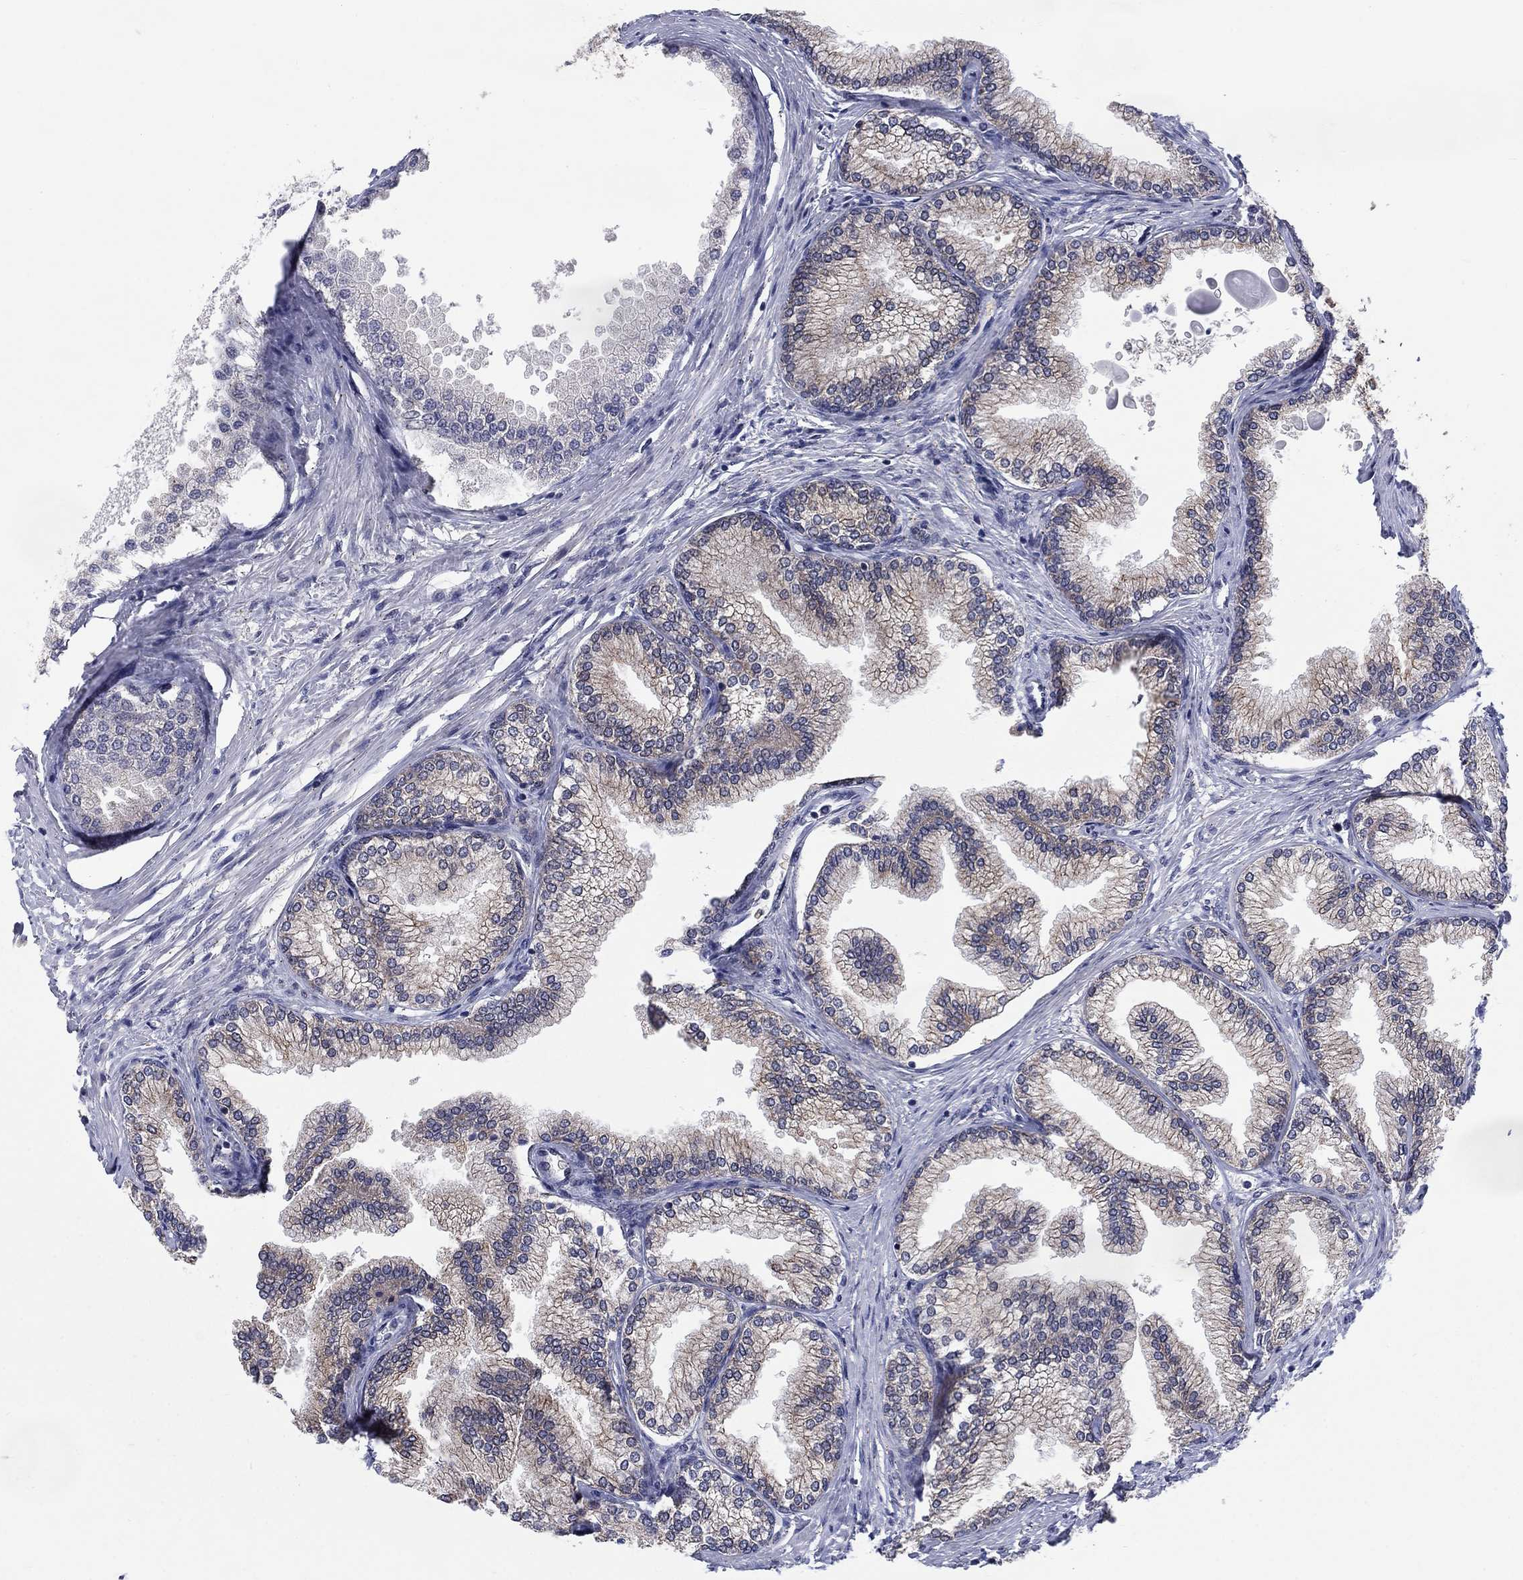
{"staining": {"intensity": "strong", "quantity": "25%-75%", "location": "cytoplasmic/membranous,nuclear"}, "tissue": "prostate", "cell_type": "Glandular cells", "image_type": "normal", "snomed": [{"axis": "morphology", "description": "Normal tissue, NOS"}, {"axis": "topography", "description": "Prostate"}], "caption": "This is an image of immunohistochemistry (IHC) staining of unremarkable prostate, which shows strong positivity in the cytoplasmic/membranous,nuclear of glandular cells.", "gene": "SH3RF1", "patient": {"sex": "male", "age": 72}}